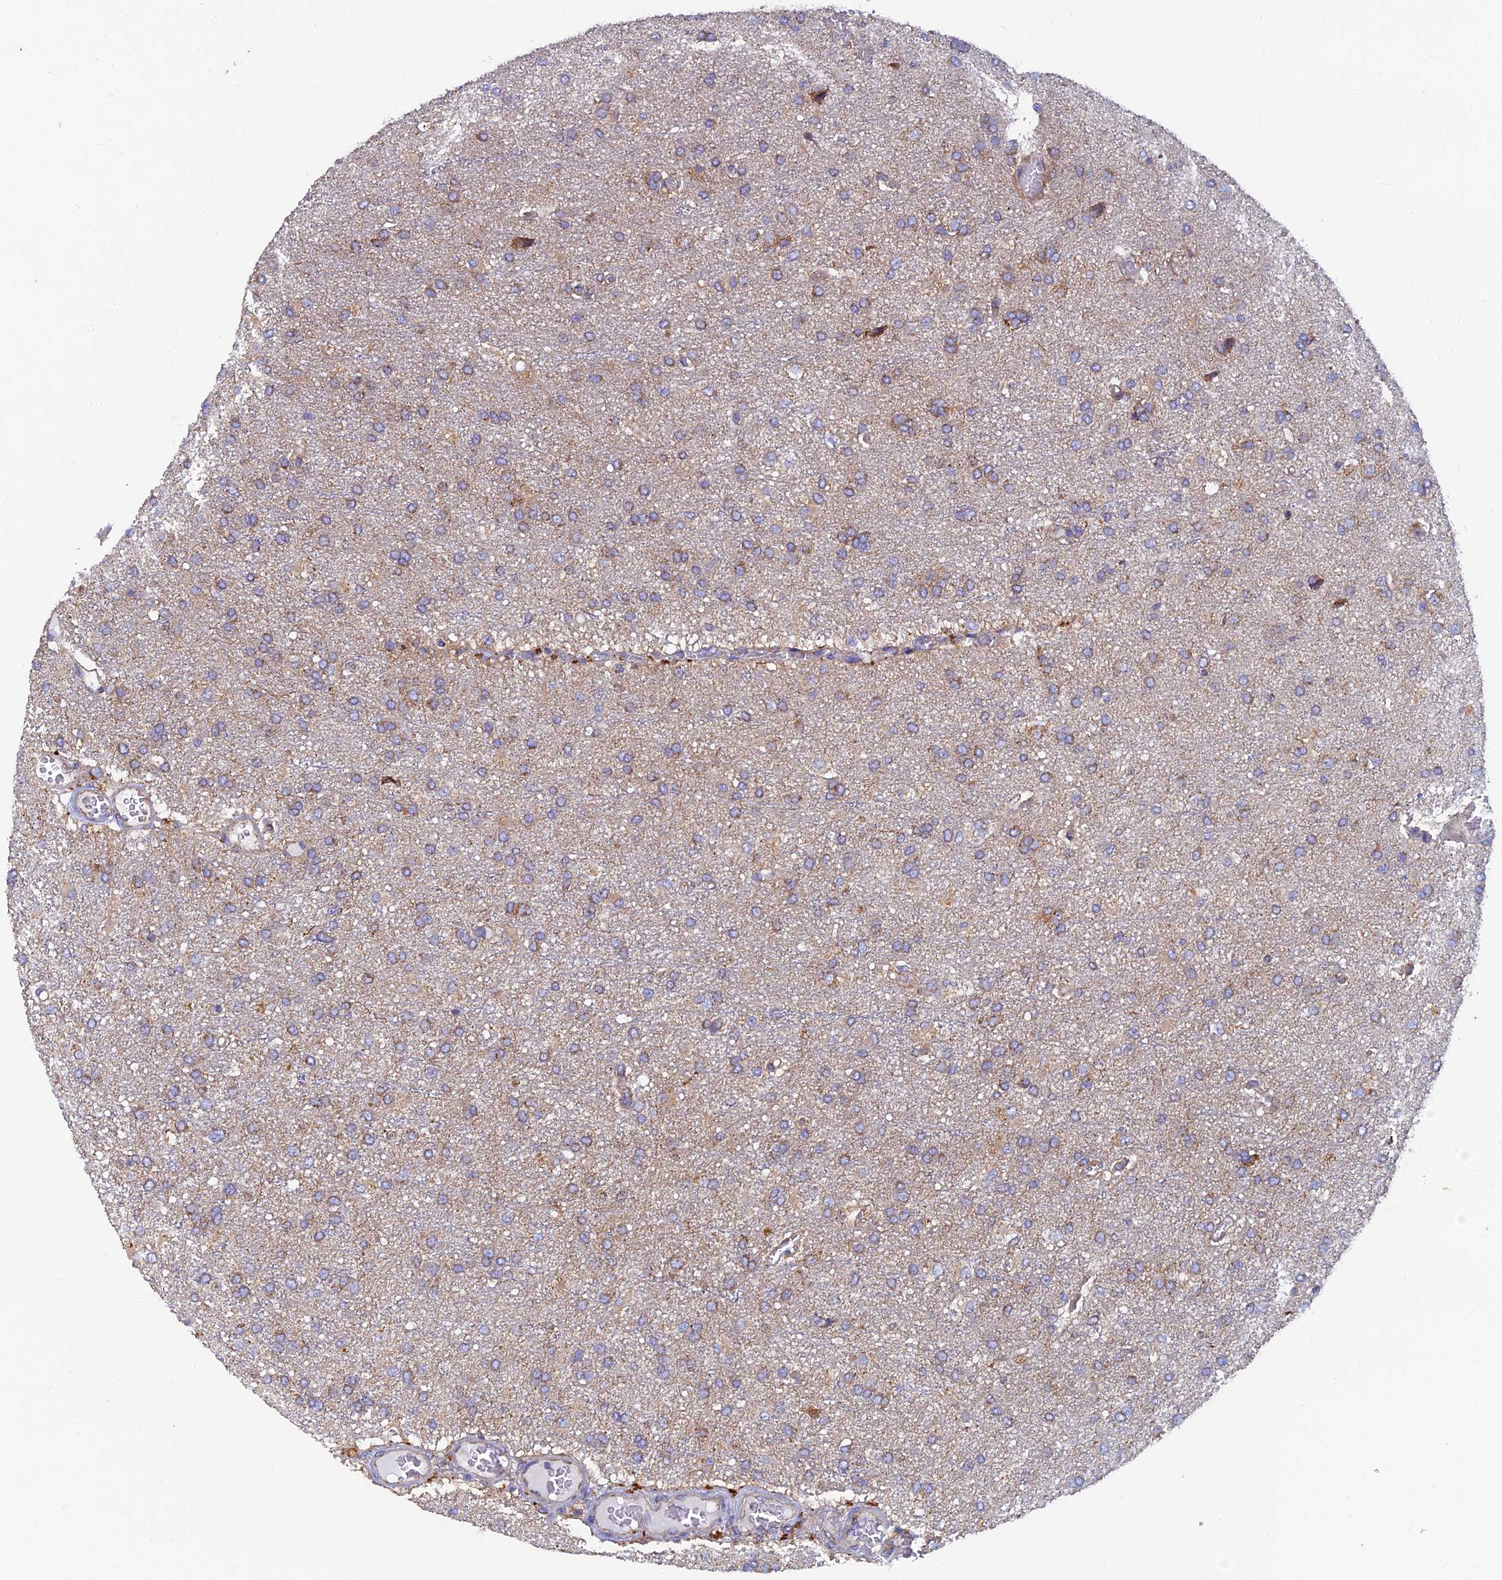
{"staining": {"intensity": "weak", "quantity": "25%-75%", "location": "cytoplasmic/membranous"}, "tissue": "glioma", "cell_type": "Tumor cells", "image_type": "cancer", "snomed": [{"axis": "morphology", "description": "Glioma, malignant, High grade"}, {"axis": "topography", "description": "Brain"}], "caption": "An immunohistochemistry (IHC) histopathology image of neoplastic tissue is shown. Protein staining in brown highlights weak cytoplasmic/membranous positivity in malignant glioma (high-grade) within tumor cells.", "gene": "MRPS9", "patient": {"sex": "female", "age": 74}}